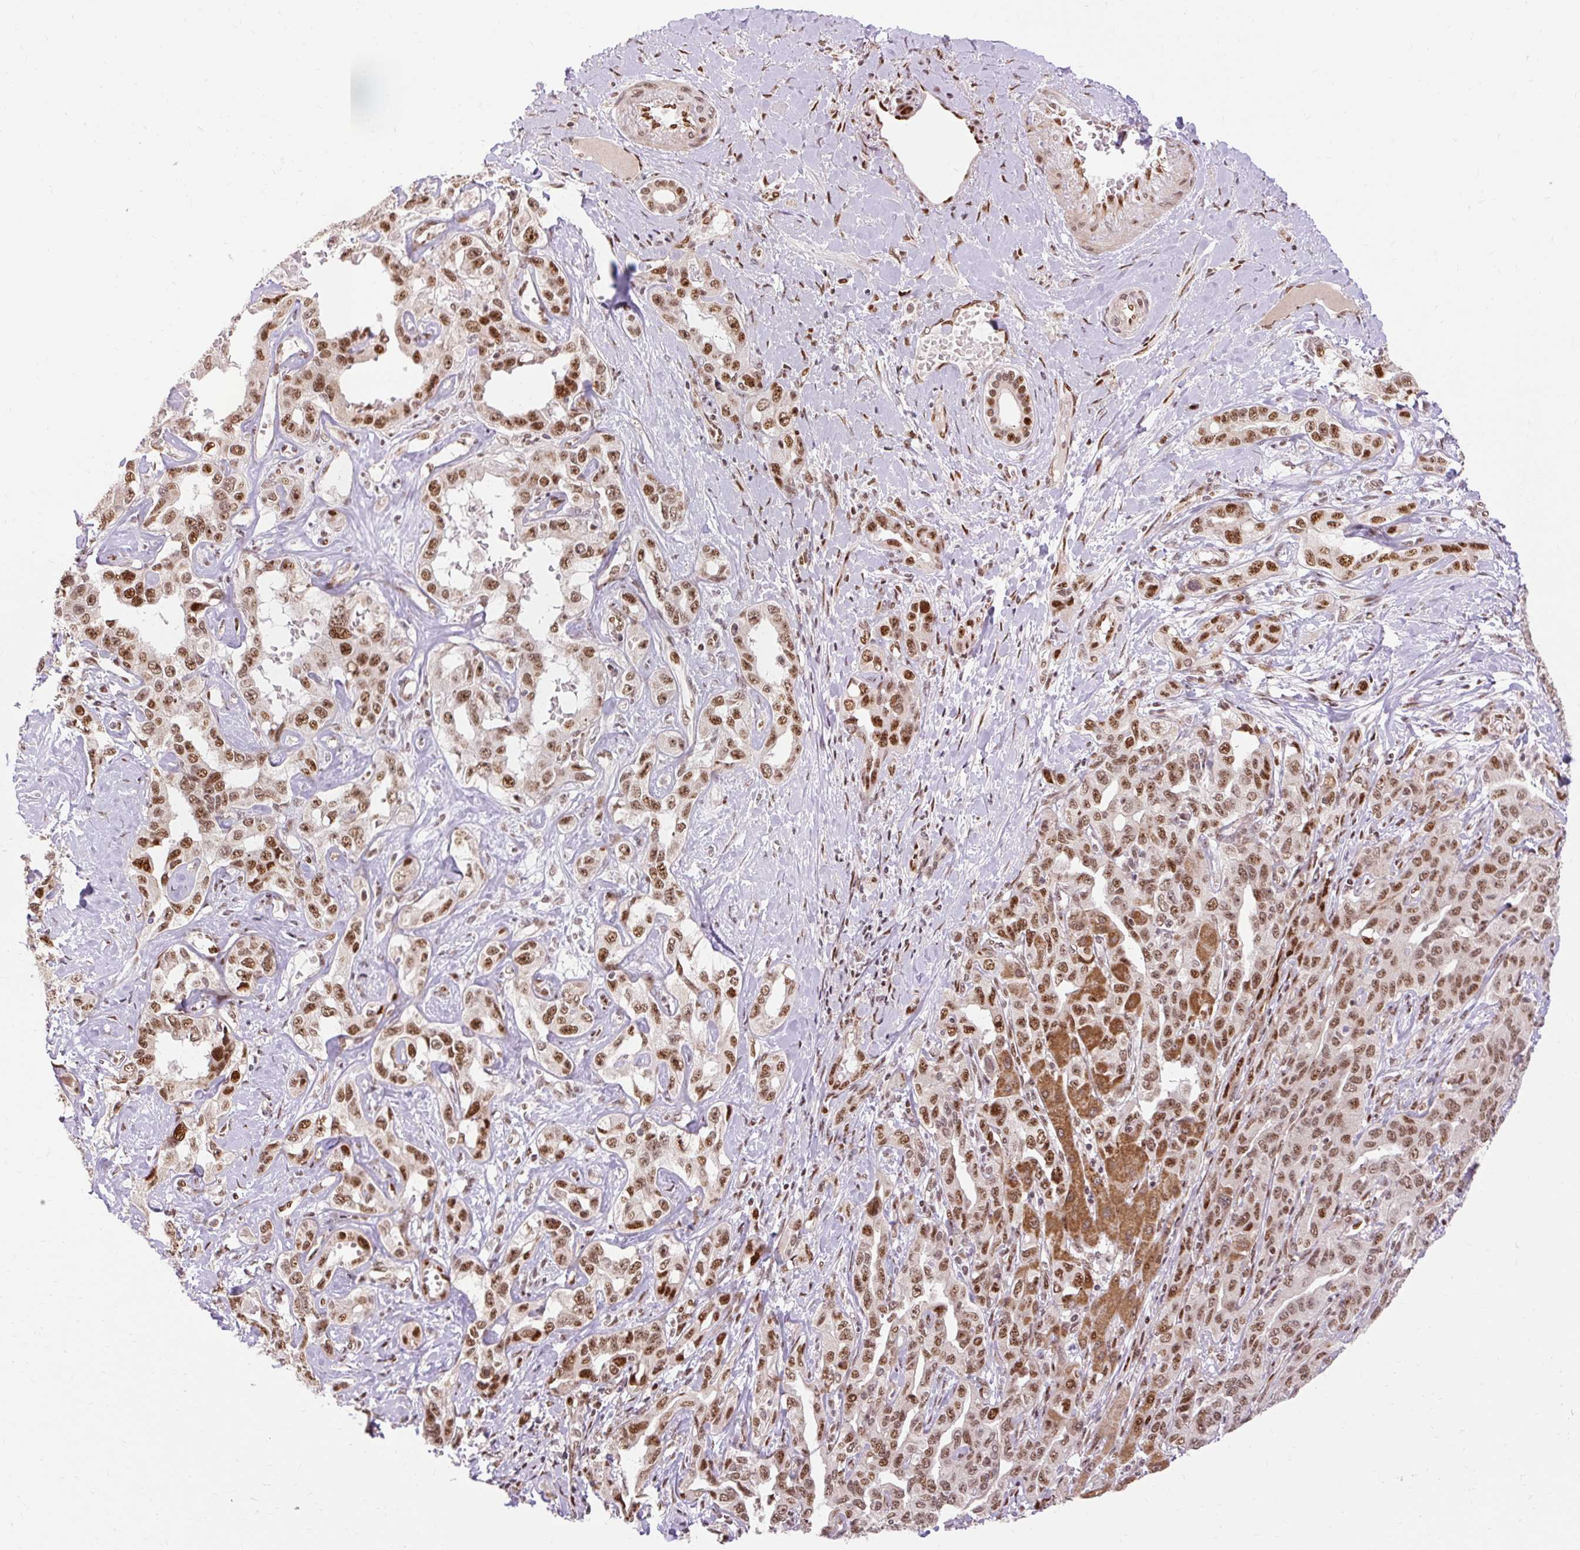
{"staining": {"intensity": "moderate", "quantity": ">75%", "location": "nuclear"}, "tissue": "liver cancer", "cell_type": "Tumor cells", "image_type": "cancer", "snomed": [{"axis": "morphology", "description": "Cholangiocarcinoma"}, {"axis": "topography", "description": "Liver"}], "caption": "Approximately >75% of tumor cells in human liver cancer show moderate nuclear protein positivity as visualized by brown immunohistochemical staining.", "gene": "MECOM", "patient": {"sex": "male", "age": 59}}